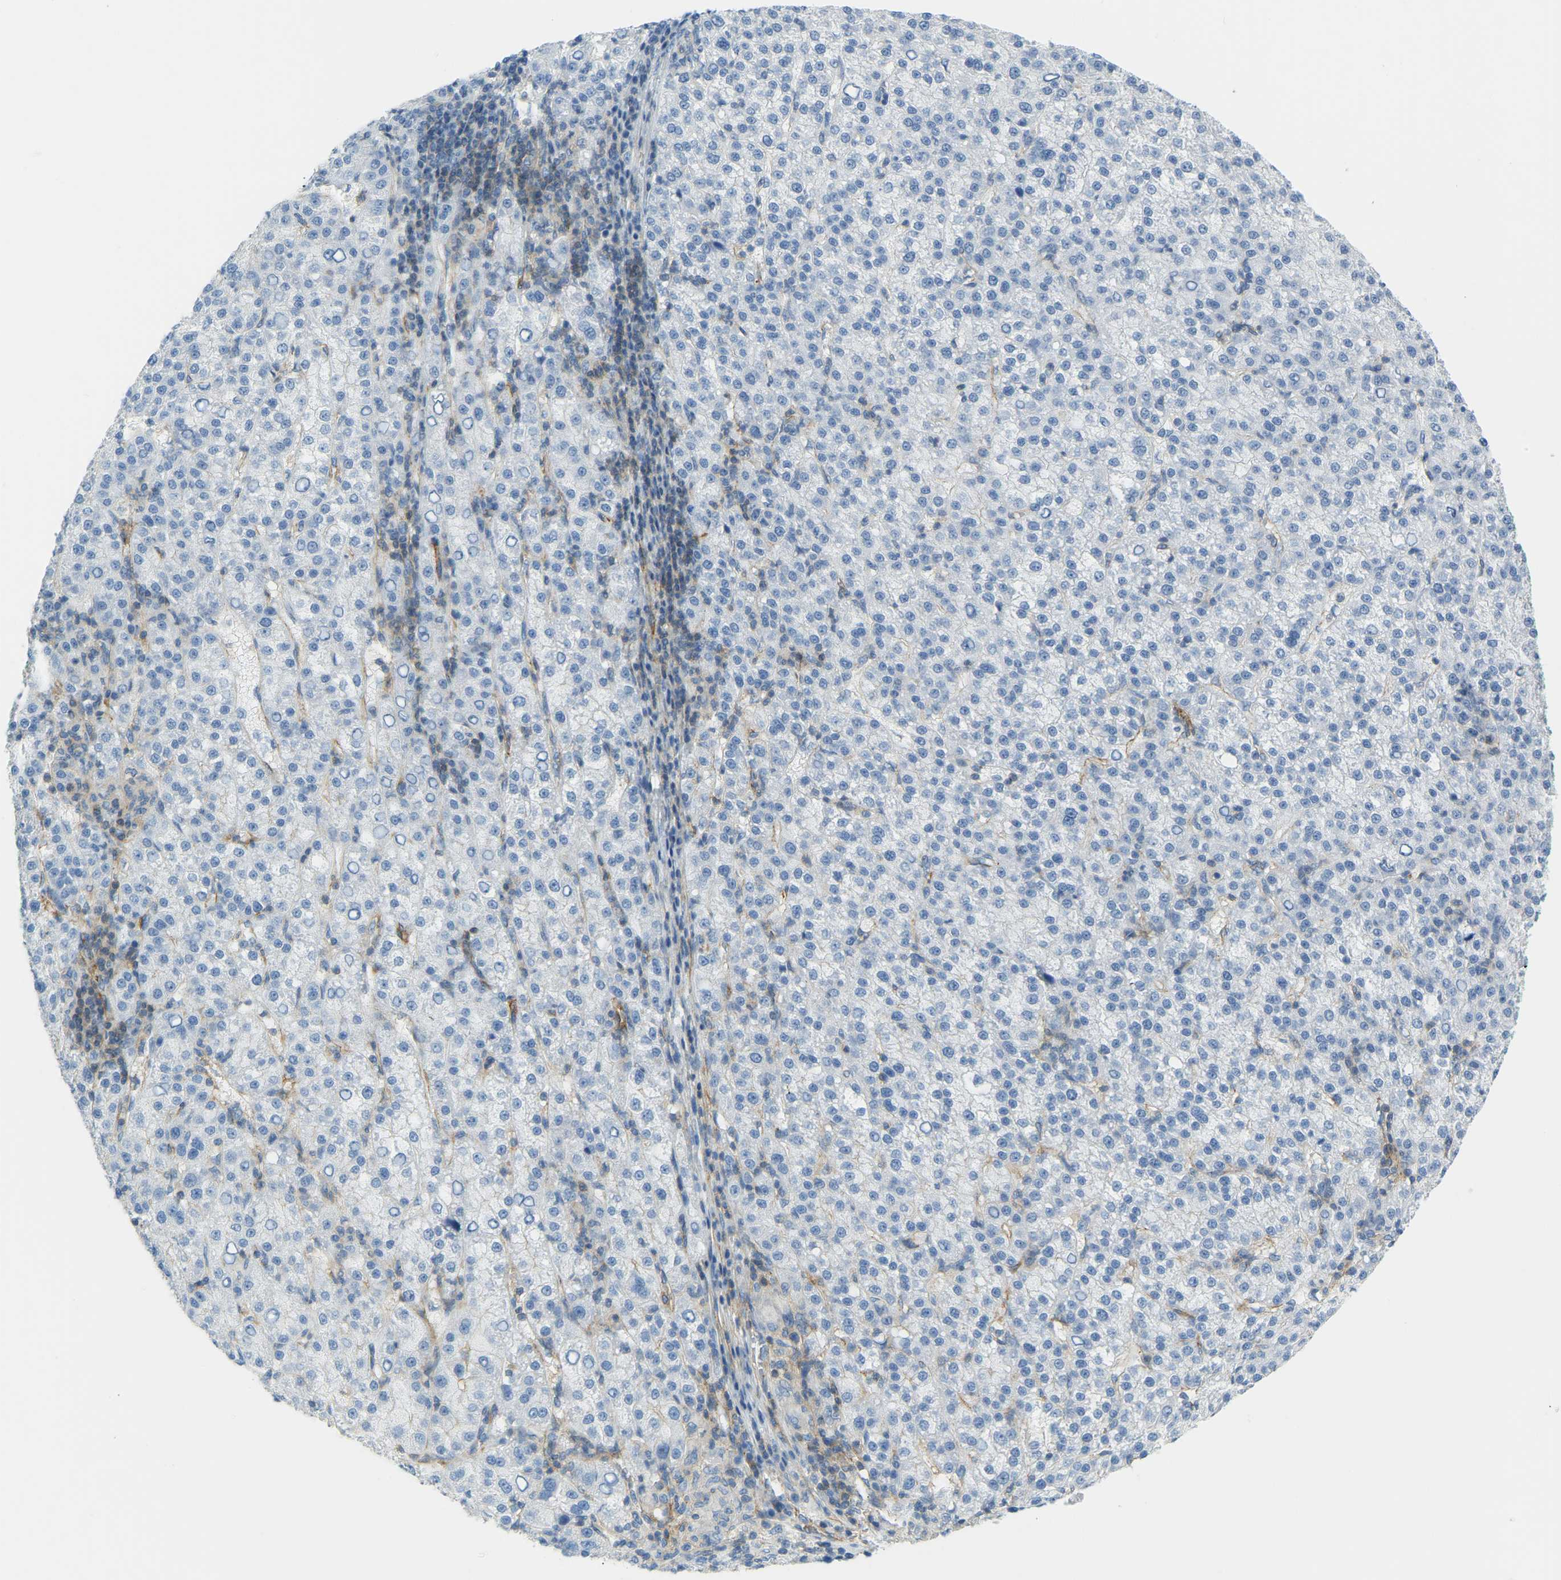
{"staining": {"intensity": "negative", "quantity": "none", "location": "none"}, "tissue": "liver cancer", "cell_type": "Tumor cells", "image_type": "cancer", "snomed": [{"axis": "morphology", "description": "Carcinoma, Hepatocellular, NOS"}, {"axis": "topography", "description": "Liver"}], "caption": "Tumor cells show no significant protein expression in liver hepatocellular carcinoma.", "gene": "MYL3", "patient": {"sex": "female", "age": 58}}